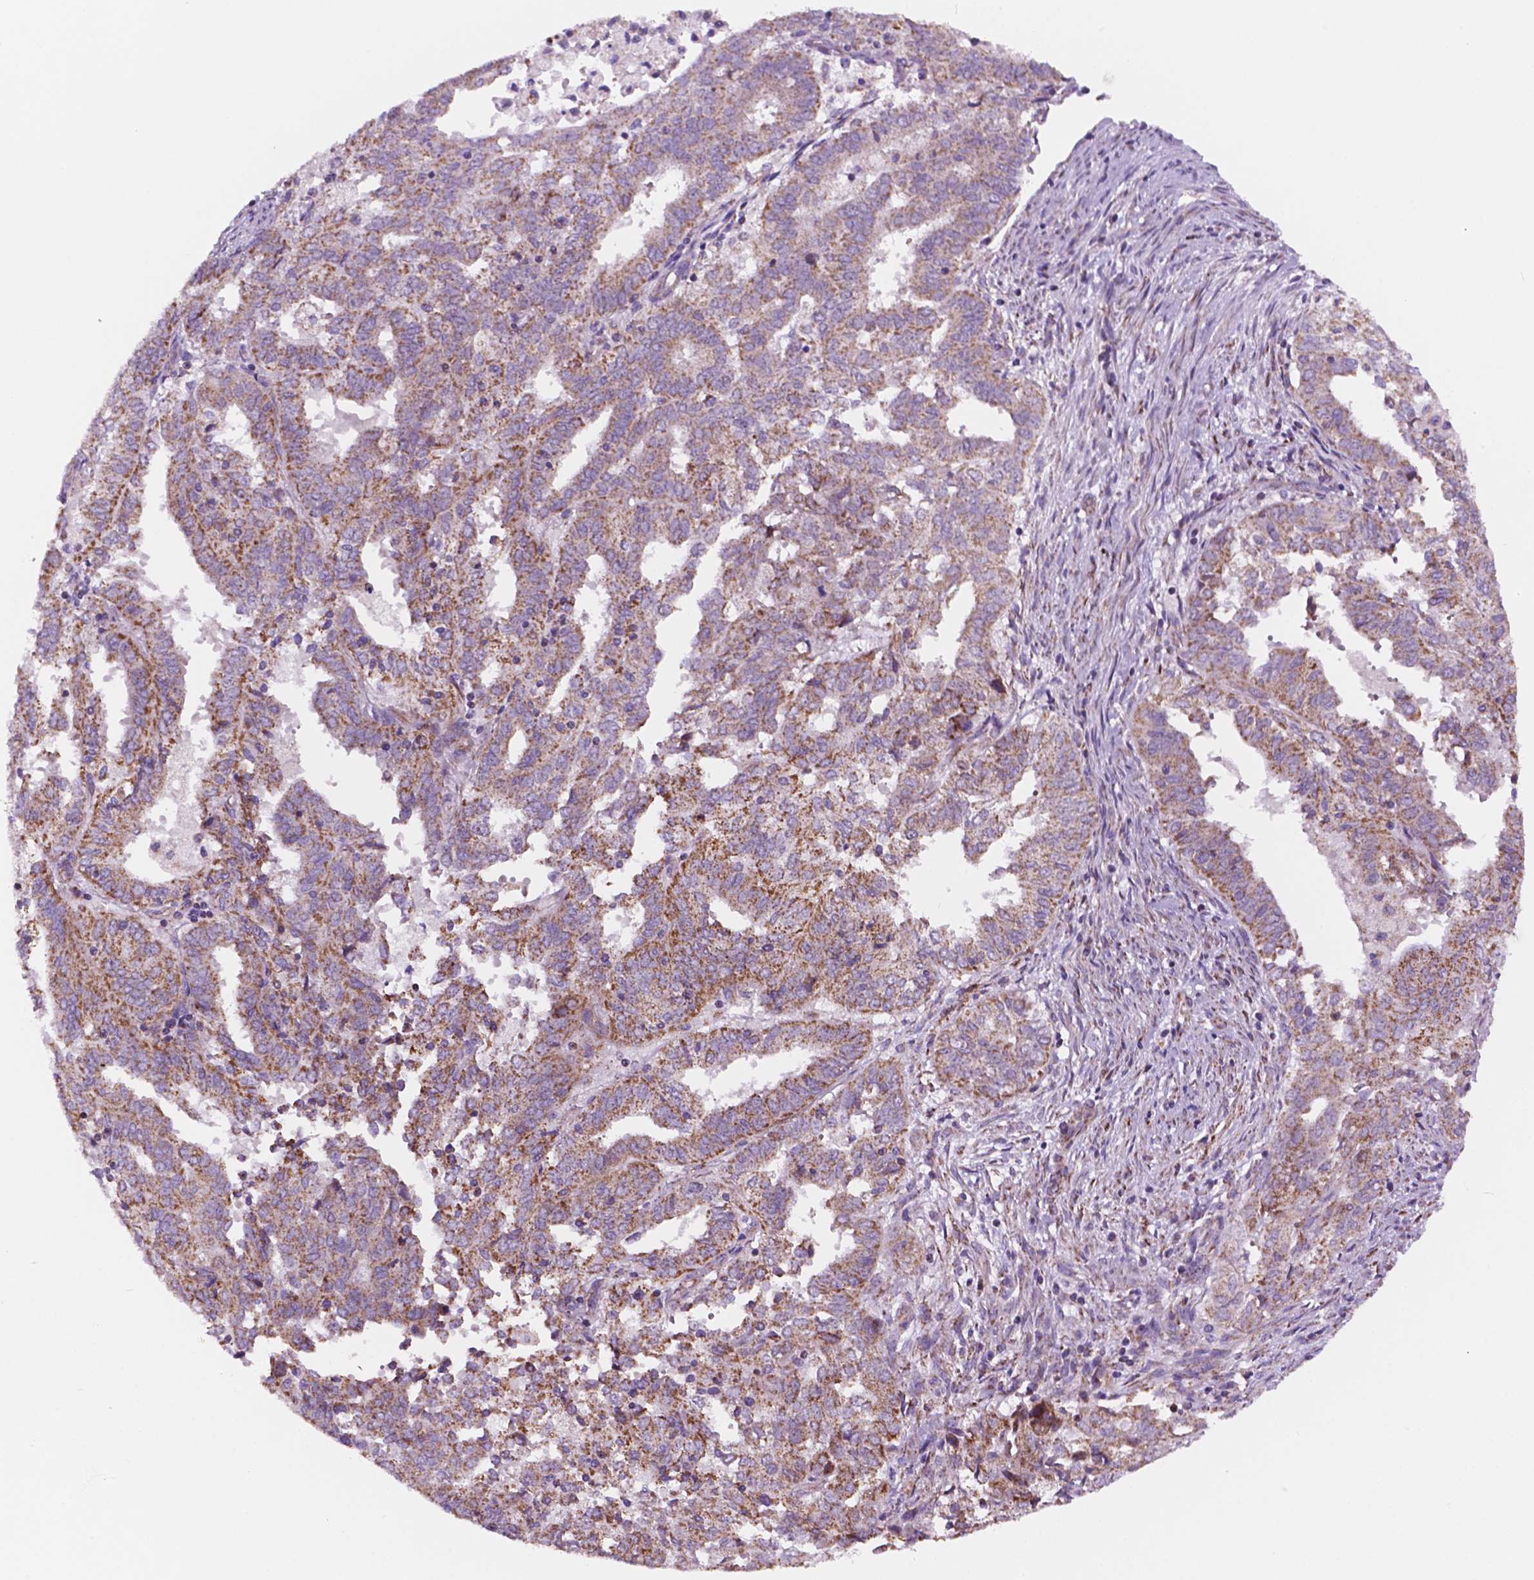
{"staining": {"intensity": "moderate", "quantity": ">75%", "location": "cytoplasmic/membranous"}, "tissue": "endometrial cancer", "cell_type": "Tumor cells", "image_type": "cancer", "snomed": [{"axis": "morphology", "description": "Adenocarcinoma, NOS"}, {"axis": "topography", "description": "Endometrium"}], "caption": "Human endometrial adenocarcinoma stained with a brown dye demonstrates moderate cytoplasmic/membranous positive staining in approximately >75% of tumor cells.", "gene": "GEMIN4", "patient": {"sex": "female", "age": 72}}